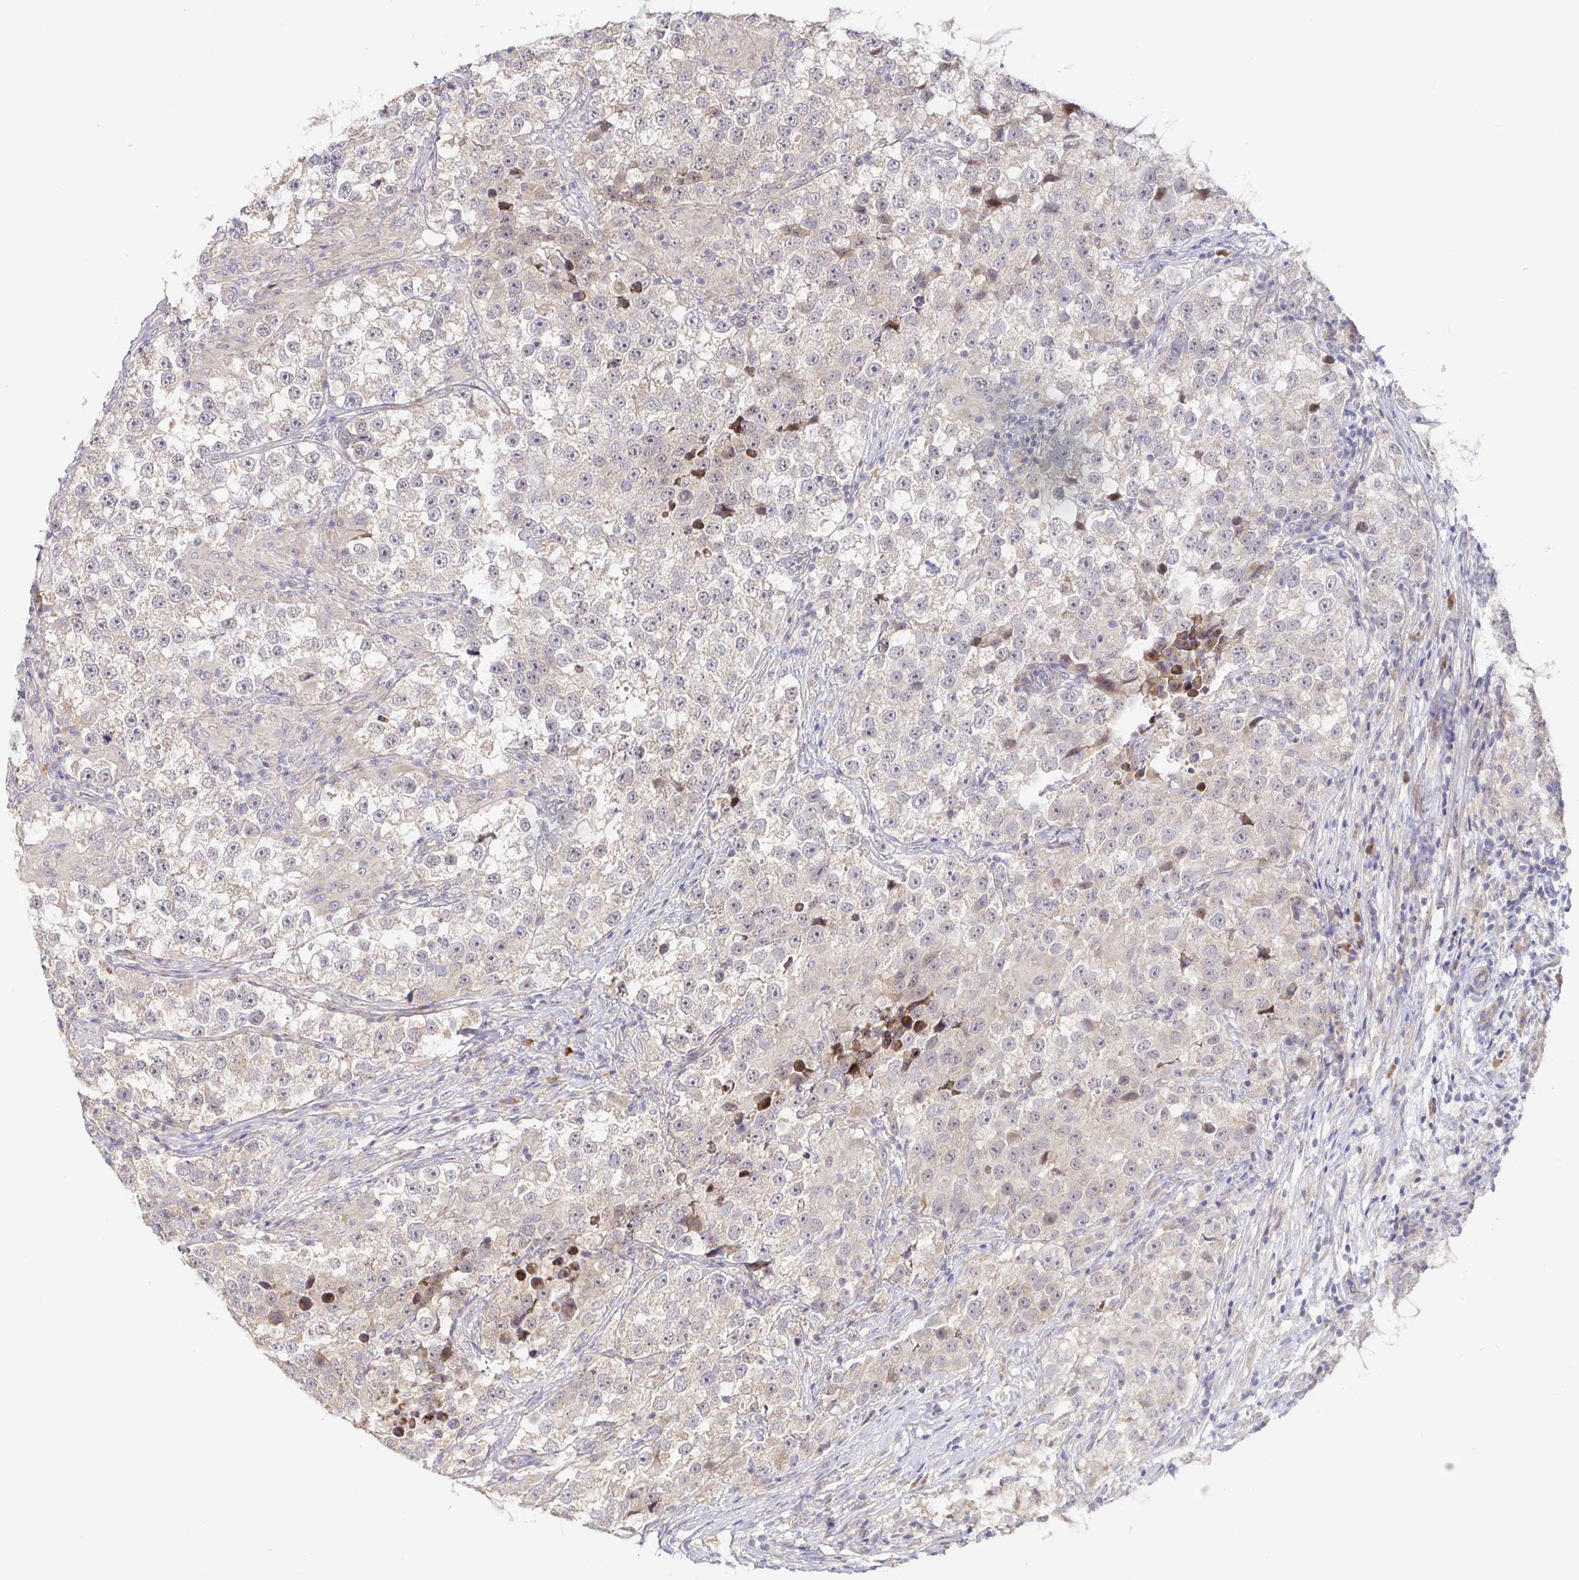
{"staining": {"intensity": "weak", "quantity": "<25%", "location": "cytoplasmic/membranous"}, "tissue": "testis cancer", "cell_type": "Tumor cells", "image_type": "cancer", "snomed": [{"axis": "morphology", "description": "Seminoma, NOS"}, {"axis": "topography", "description": "Testis"}], "caption": "This is an IHC histopathology image of testis cancer (seminoma). There is no expression in tumor cells.", "gene": "ZDHHC11", "patient": {"sex": "male", "age": 46}}